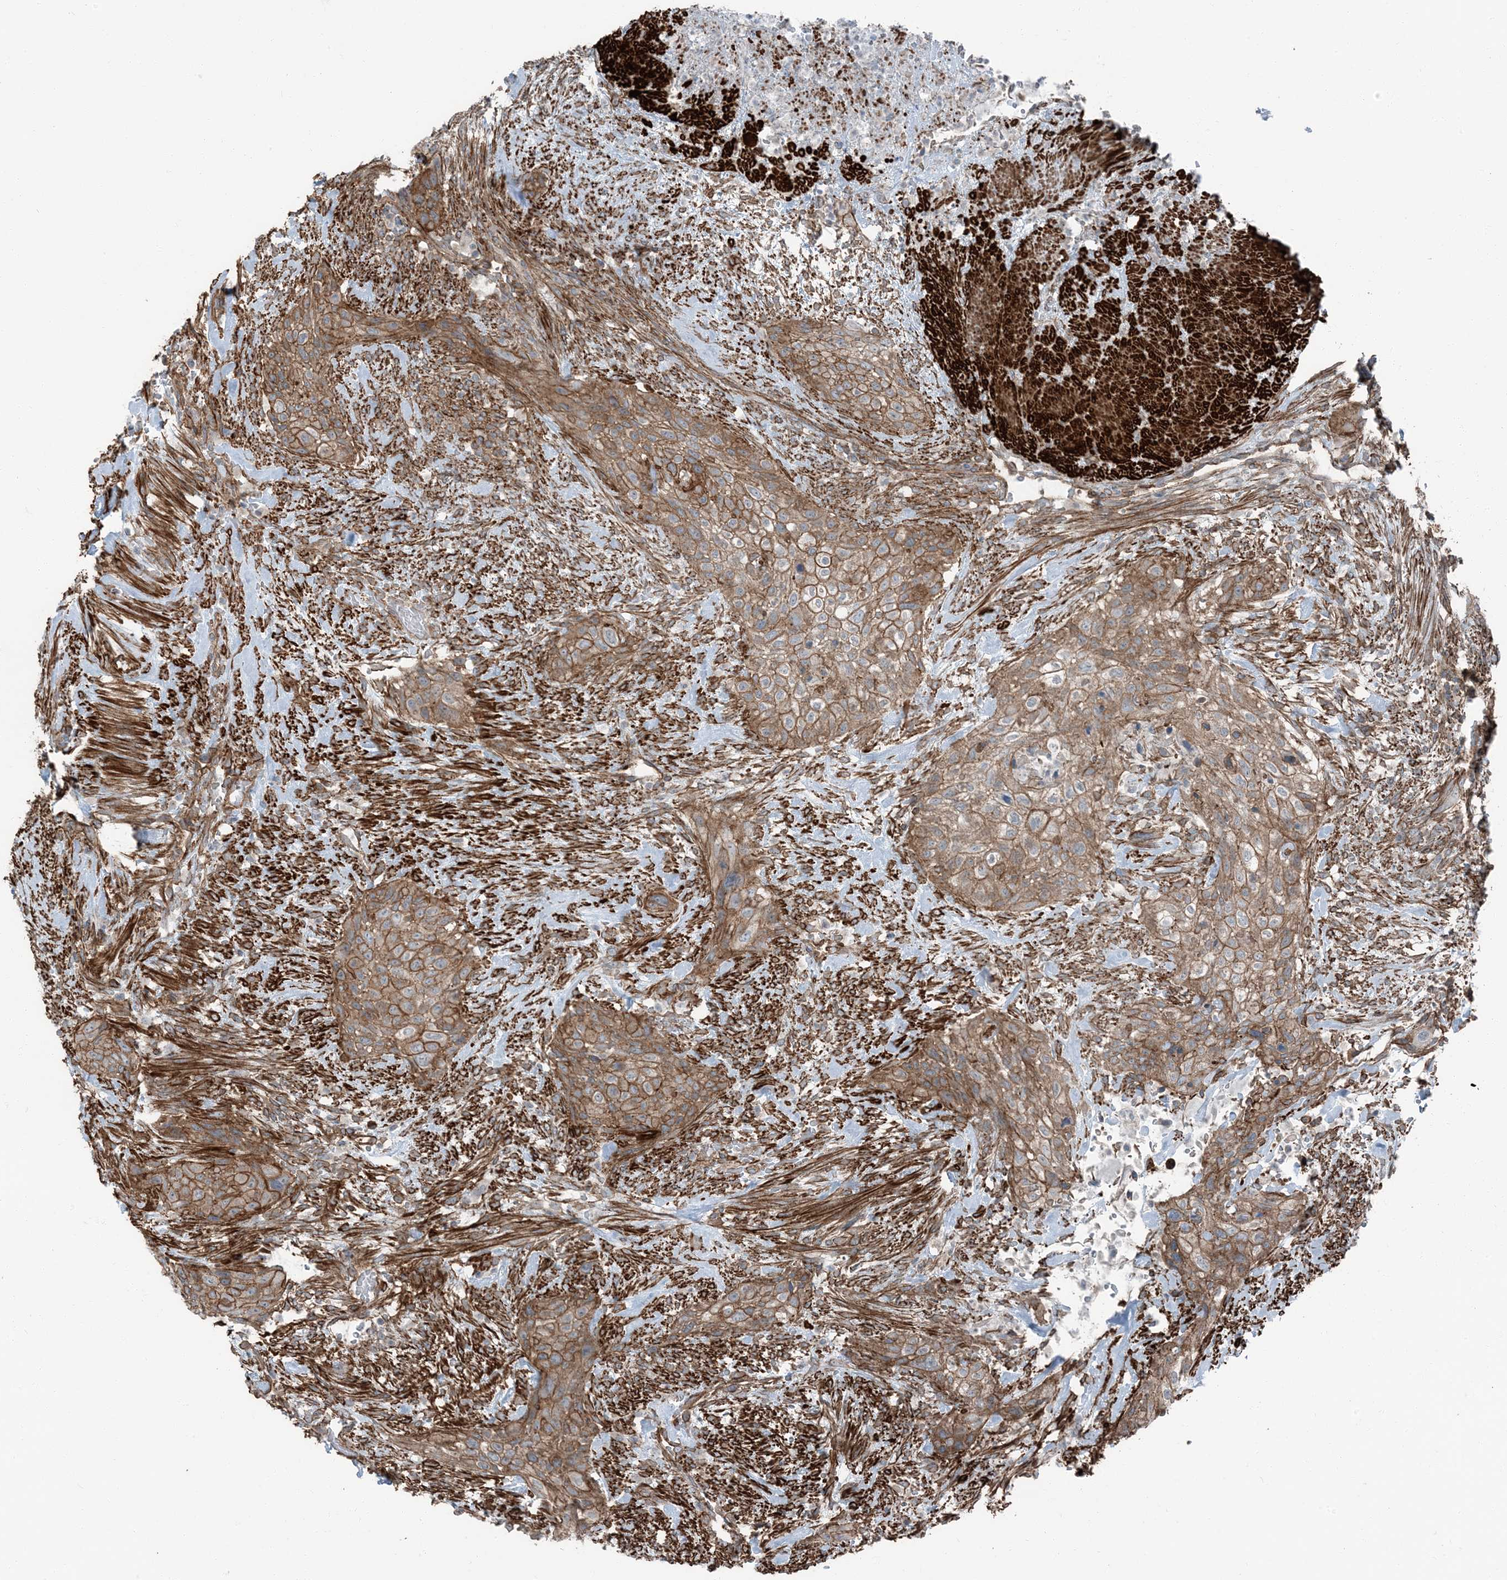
{"staining": {"intensity": "moderate", "quantity": ">75%", "location": "cytoplasmic/membranous"}, "tissue": "urothelial cancer", "cell_type": "Tumor cells", "image_type": "cancer", "snomed": [{"axis": "morphology", "description": "Urothelial carcinoma, High grade"}, {"axis": "topography", "description": "Urinary bladder"}], "caption": "Protein staining displays moderate cytoplasmic/membranous staining in about >75% of tumor cells in urothelial cancer.", "gene": "ZFP90", "patient": {"sex": "male", "age": 35}}